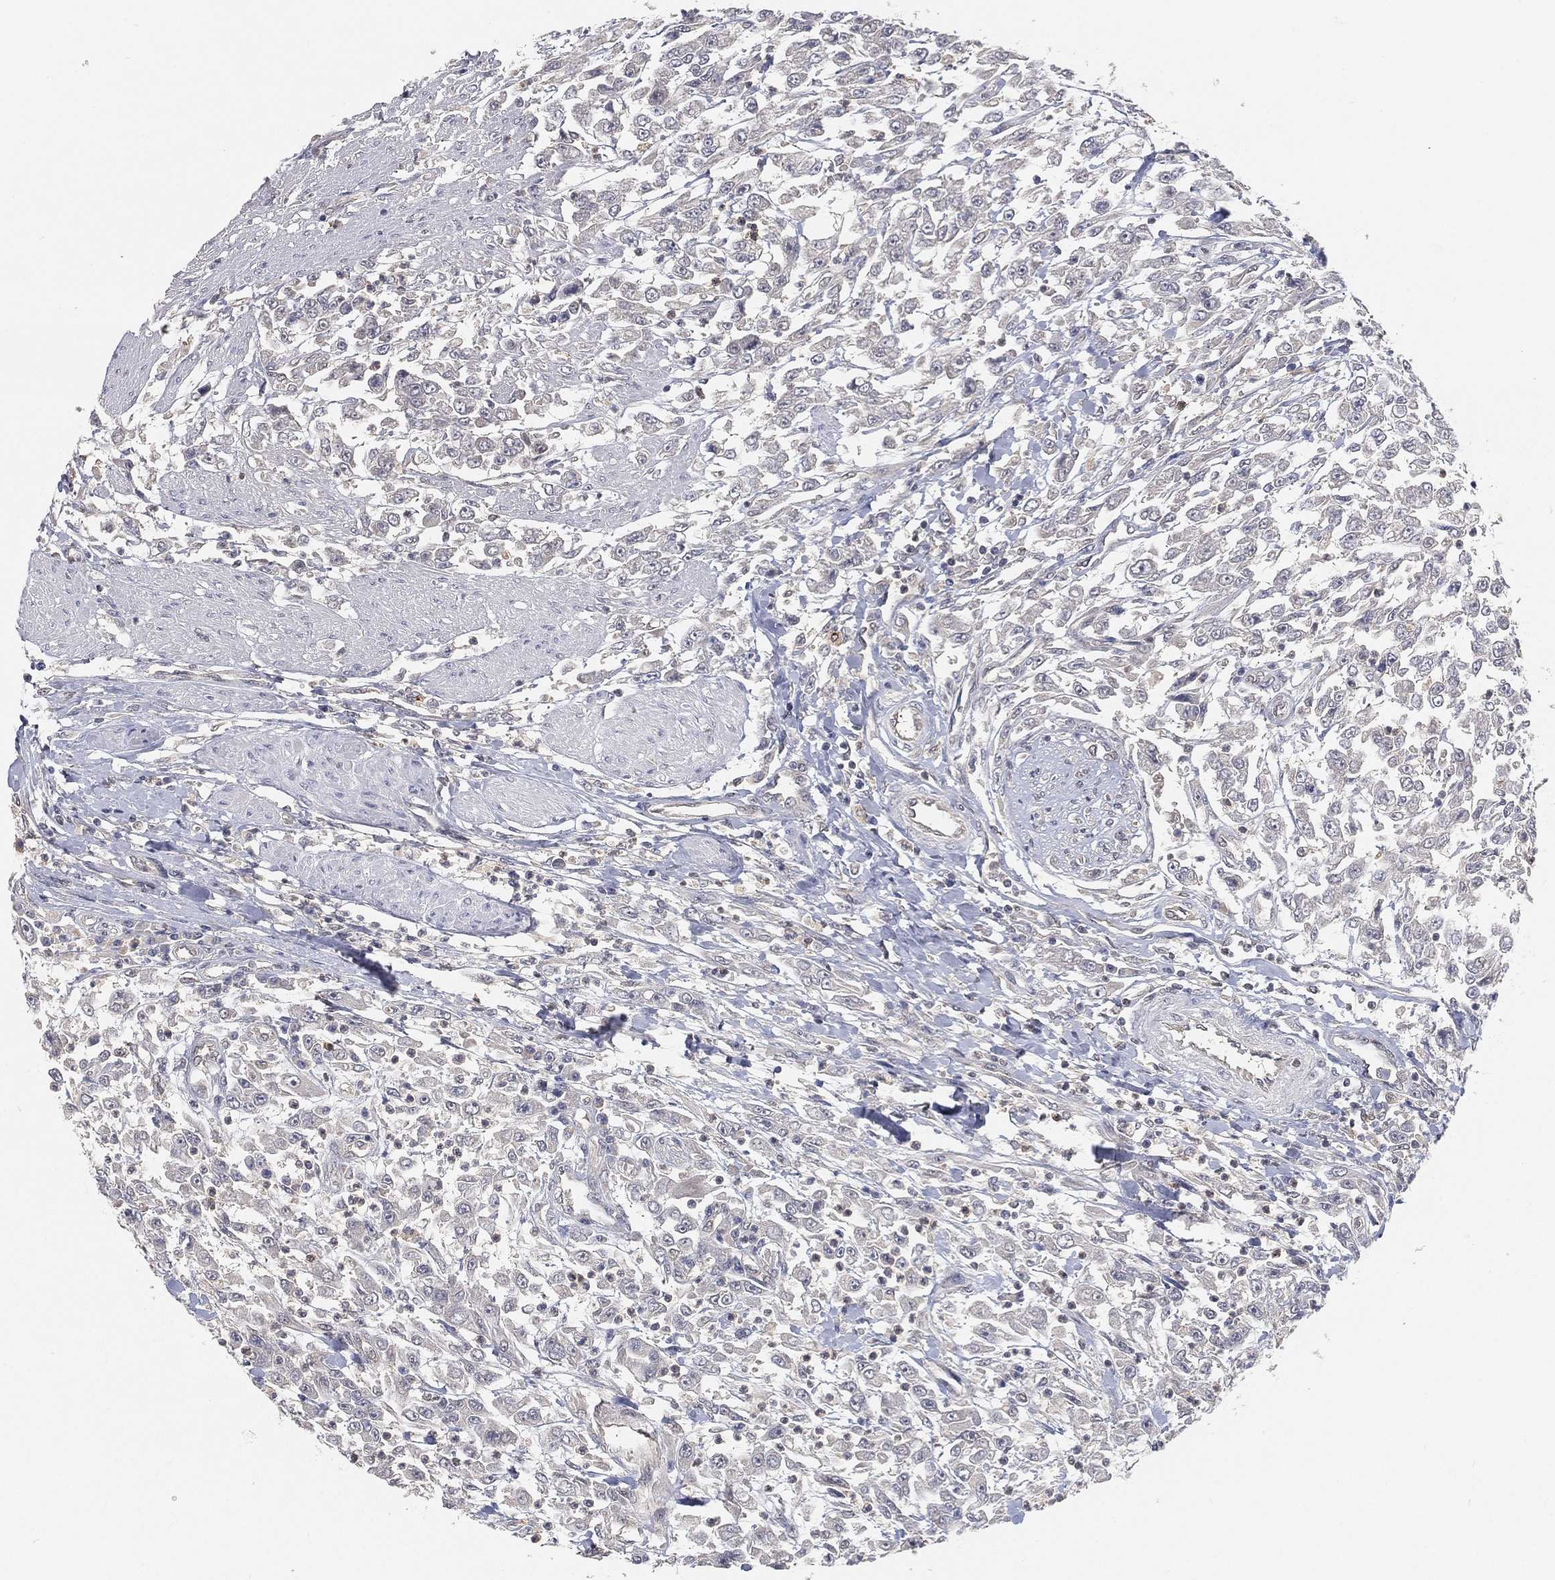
{"staining": {"intensity": "negative", "quantity": "none", "location": "none"}, "tissue": "urothelial cancer", "cell_type": "Tumor cells", "image_type": "cancer", "snomed": [{"axis": "morphology", "description": "Urothelial carcinoma, High grade"}, {"axis": "topography", "description": "Urinary bladder"}], "caption": "This is a micrograph of immunohistochemistry (IHC) staining of urothelial cancer, which shows no staining in tumor cells. The staining was performed using DAB to visualize the protein expression in brown, while the nuclei were stained in blue with hematoxylin (Magnification: 20x).", "gene": "MAPK1", "patient": {"sex": "male", "age": 46}}